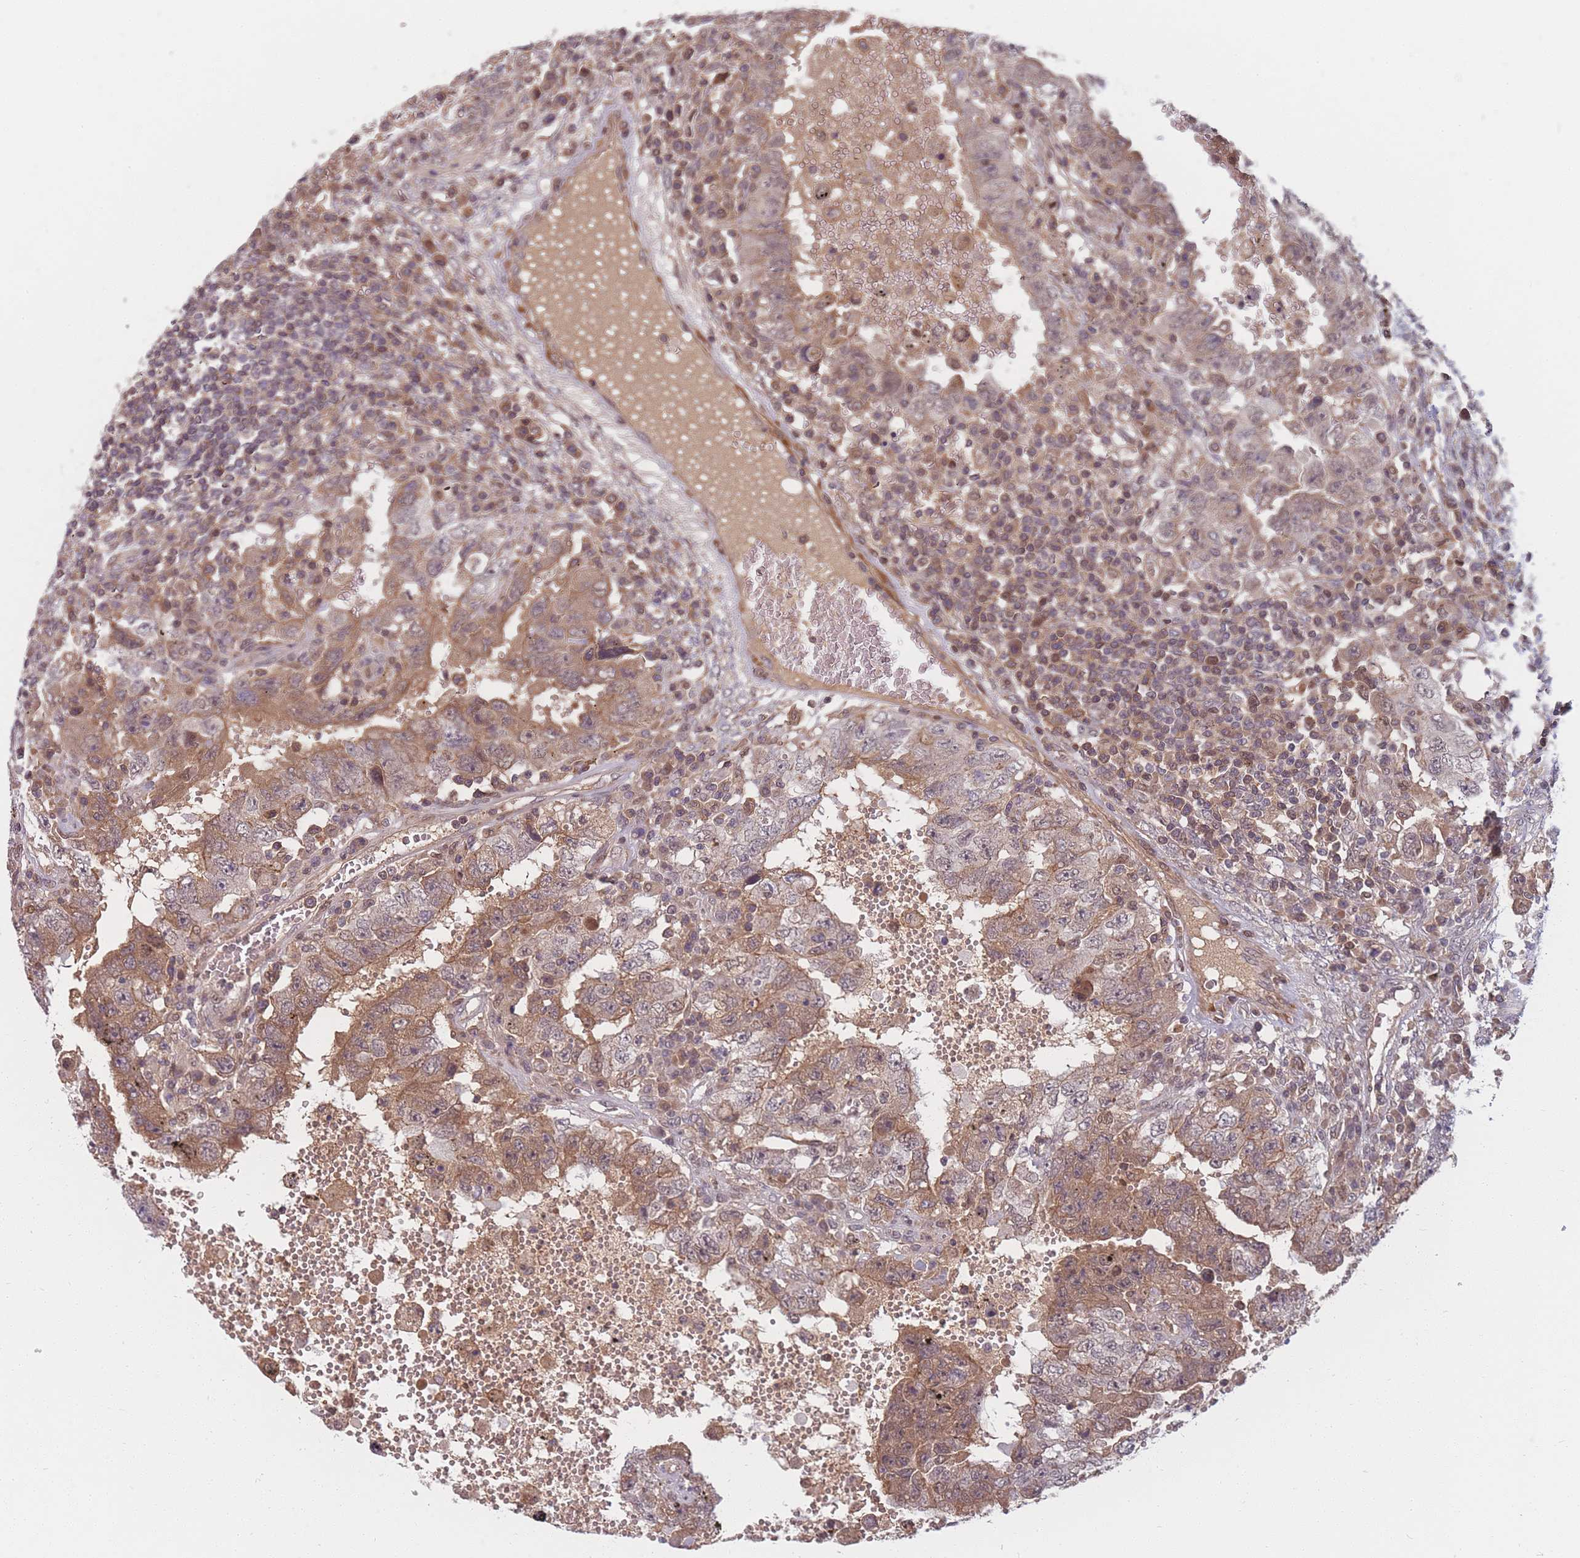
{"staining": {"intensity": "moderate", "quantity": ">75%", "location": "cytoplasmic/membranous"}, "tissue": "testis cancer", "cell_type": "Tumor cells", "image_type": "cancer", "snomed": [{"axis": "morphology", "description": "Carcinoma, Embryonal, NOS"}, {"axis": "topography", "description": "Testis"}], "caption": "This is an image of IHC staining of testis embryonal carcinoma, which shows moderate positivity in the cytoplasmic/membranous of tumor cells.", "gene": "FAM153A", "patient": {"sex": "male", "age": 26}}